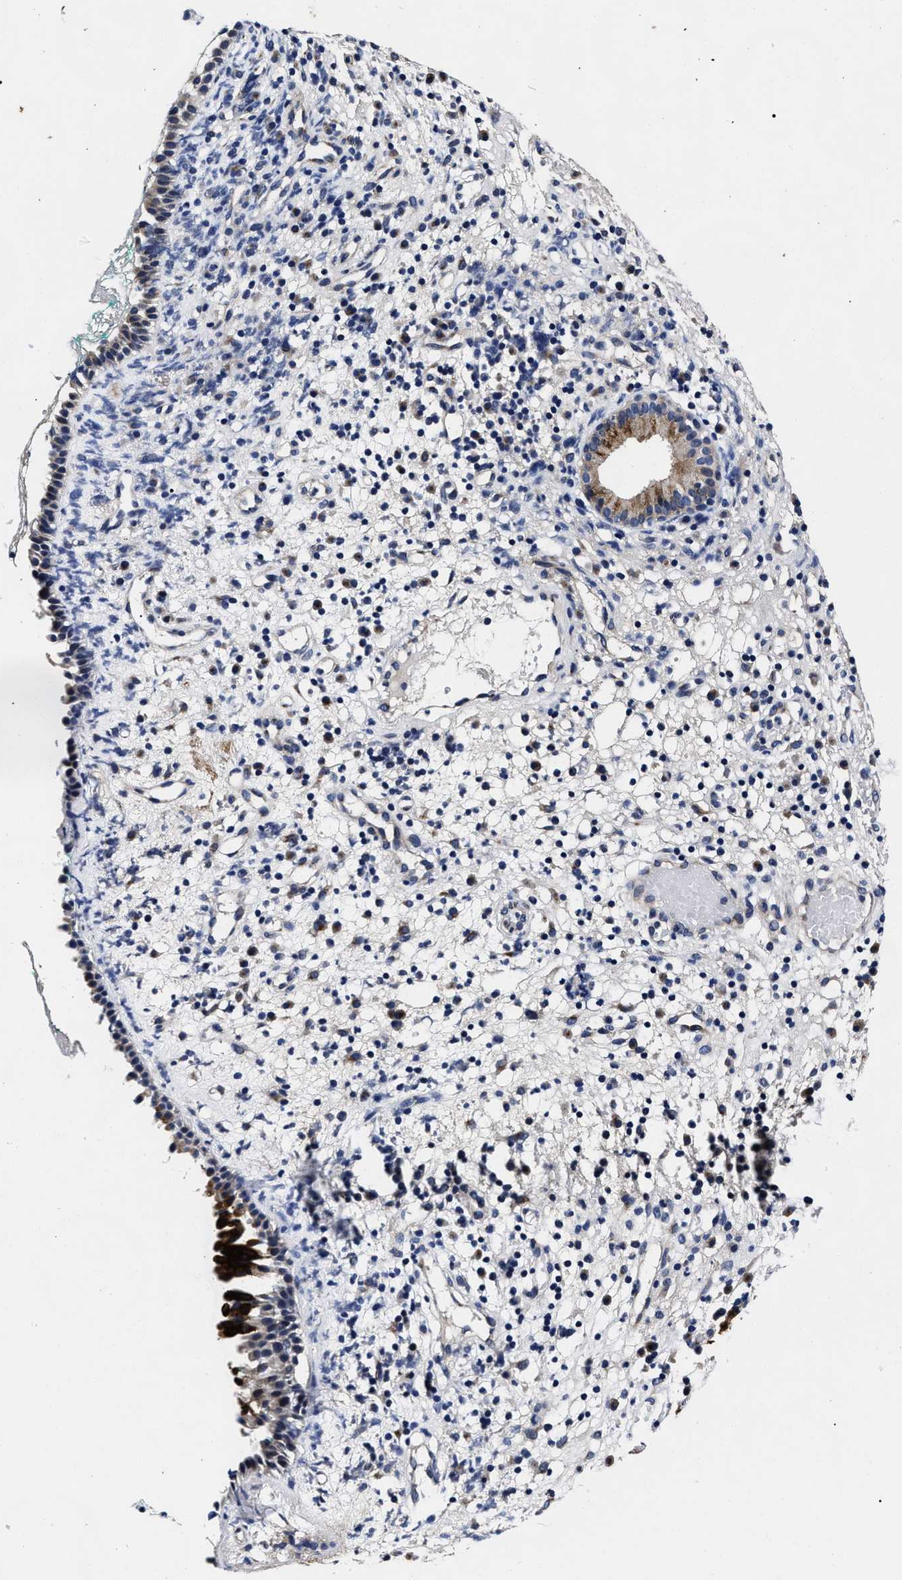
{"staining": {"intensity": "strong", "quantity": "<25%", "location": "cytoplasmic/membranous"}, "tissue": "nasopharynx", "cell_type": "Respiratory epithelial cells", "image_type": "normal", "snomed": [{"axis": "morphology", "description": "Normal tissue, NOS"}, {"axis": "morphology", "description": "Basal cell carcinoma"}, {"axis": "topography", "description": "Cartilage tissue"}, {"axis": "topography", "description": "Nasopharynx"}, {"axis": "topography", "description": "Oral tissue"}], "caption": "Brown immunohistochemical staining in unremarkable nasopharynx exhibits strong cytoplasmic/membranous positivity in about <25% of respiratory epithelial cells.", "gene": "OLFML2A", "patient": {"sex": "female", "age": 77}}